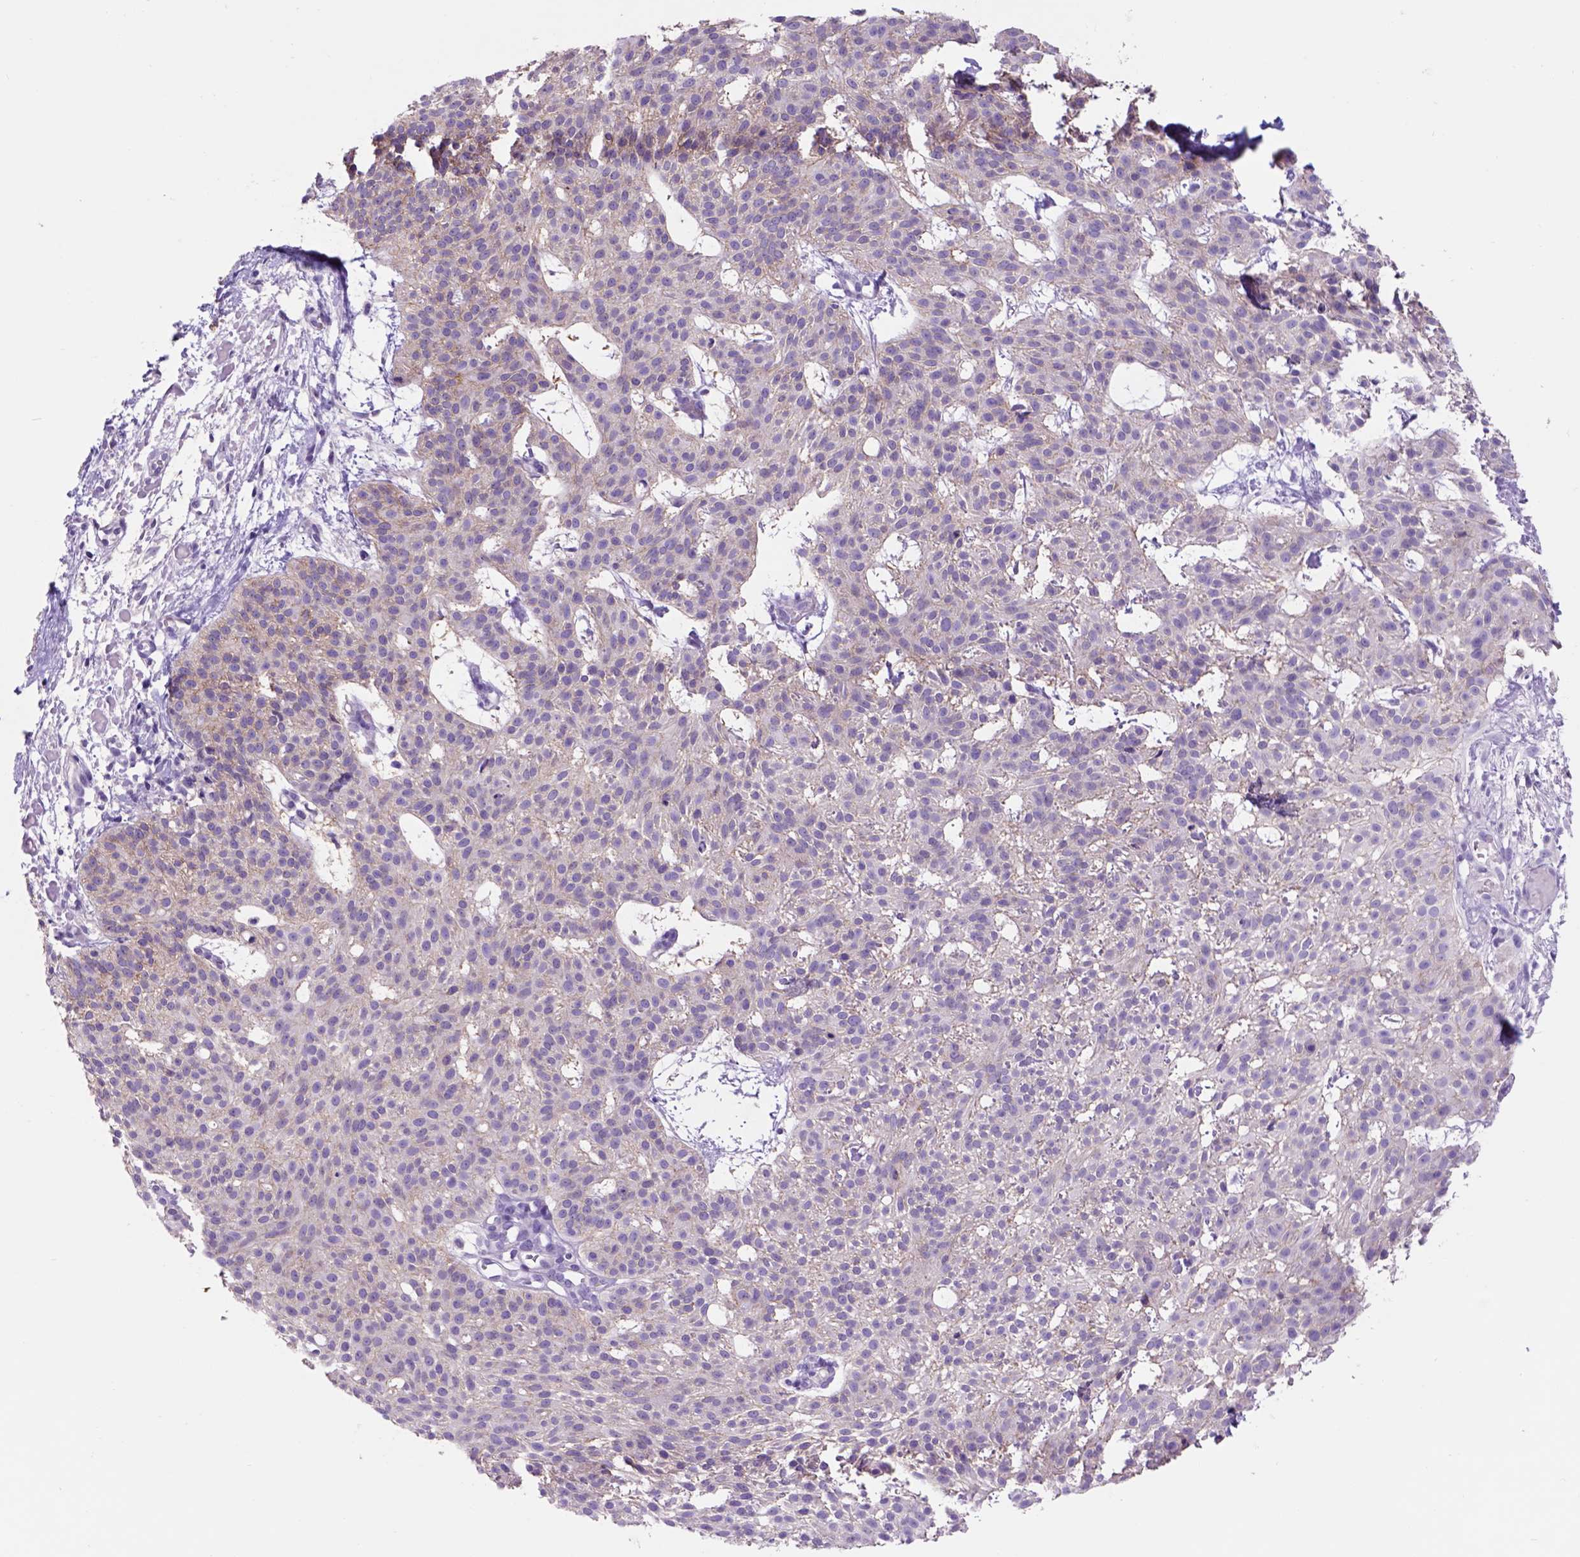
{"staining": {"intensity": "negative", "quantity": "none", "location": "none"}, "tissue": "skin cancer", "cell_type": "Tumor cells", "image_type": "cancer", "snomed": [{"axis": "morphology", "description": "Basal cell carcinoma"}, {"axis": "topography", "description": "Skin"}], "caption": "Skin basal cell carcinoma stained for a protein using IHC exhibits no expression tumor cells.", "gene": "EGFR", "patient": {"sex": "female", "age": 78}}